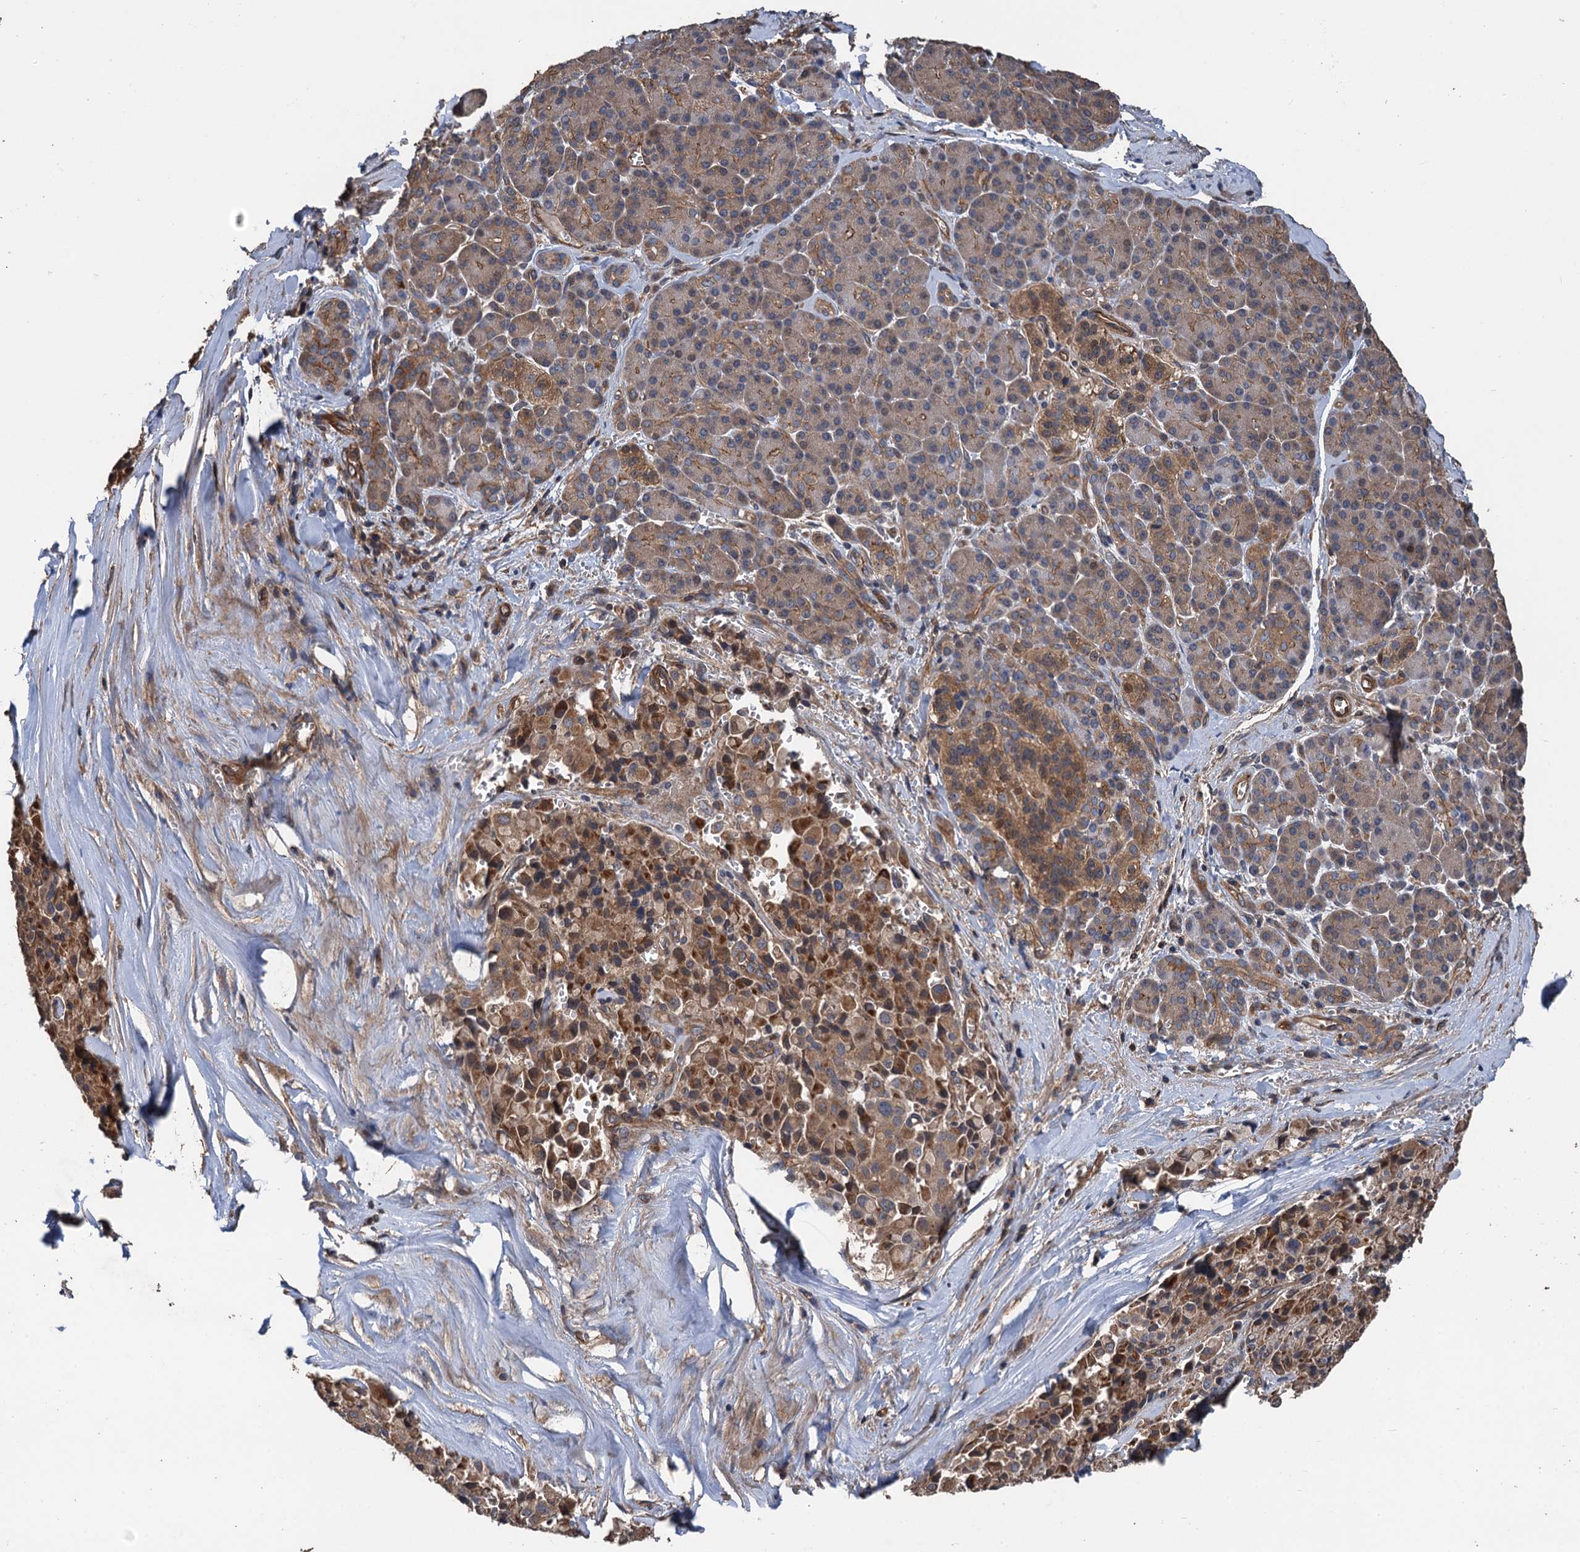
{"staining": {"intensity": "moderate", "quantity": ">75%", "location": "cytoplasmic/membranous"}, "tissue": "pancreatic cancer", "cell_type": "Tumor cells", "image_type": "cancer", "snomed": [{"axis": "morphology", "description": "Adenocarcinoma, NOS"}, {"axis": "topography", "description": "Pancreas"}], "caption": "High-power microscopy captured an immunohistochemistry photomicrograph of pancreatic adenocarcinoma, revealing moderate cytoplasmic/membranous positivity in about >75% of tumor cells. (Brightfield microscopy of DAB IHC at high magnification).", "gene": "PPP4R1", "patient": {"sex": "male", "age": 65}}